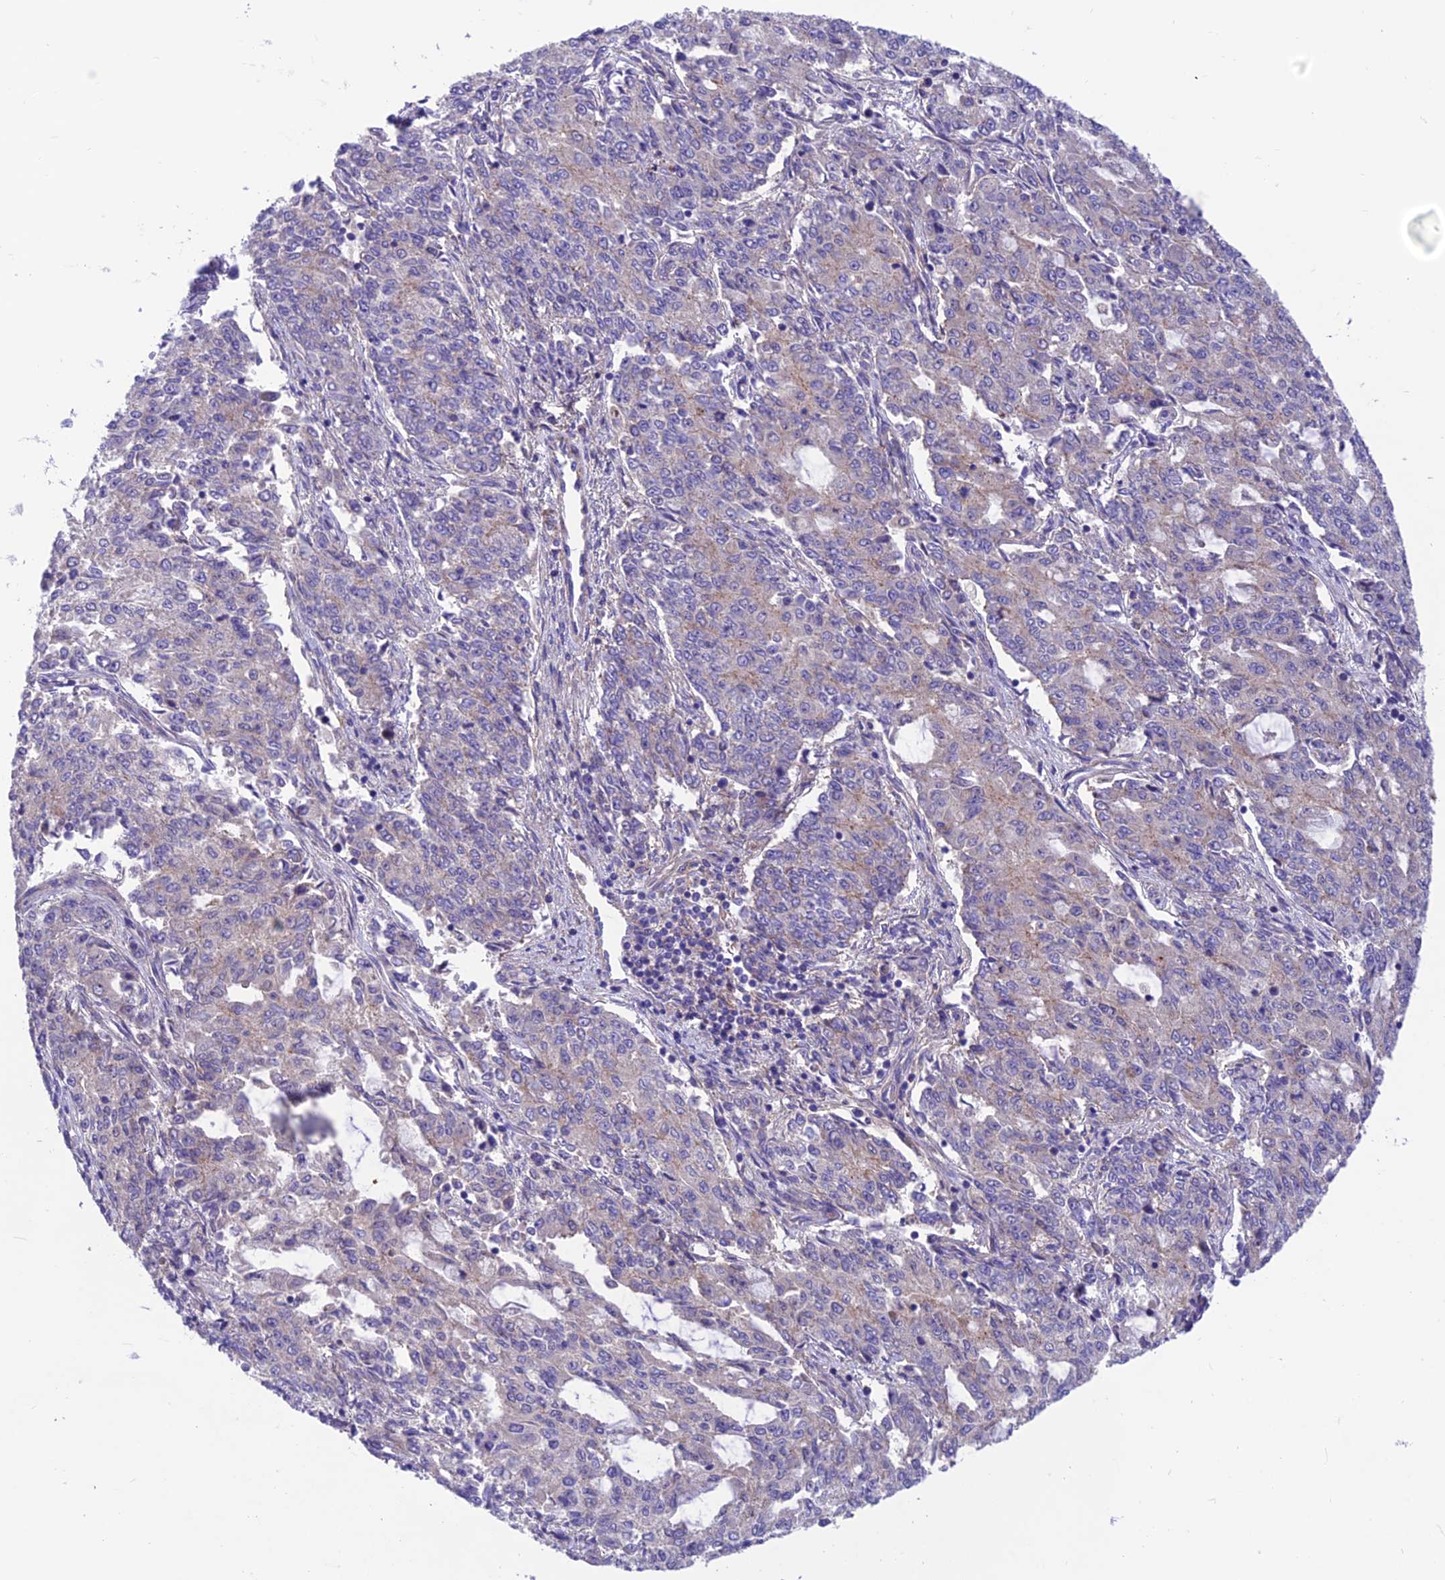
{"staining": {"intensity": "negative", "quantity": "none", "location": "none"}, "tissue": "endometrial cancer", "cell_type": "Tumor cells", "image_type": "cancer", "snomed": [{"axis": "morphology", "description": "Adenocarcinoma, NOS"}, {"axis": "topography", "description": "Endometrium"}], "caption": "High power microscopy photomicrograph of an IHC image of endometrial cancer (adenocarcinoma), revealing no significant positivity in tumor cells. Brightfield microscopy of immunohistochemistry (IHC) stained with DAB (brown) and hematoxylin (blue), captured at high magnification.", "gene": "VPS16", "patient": {"sex": "female", "age": 50}}